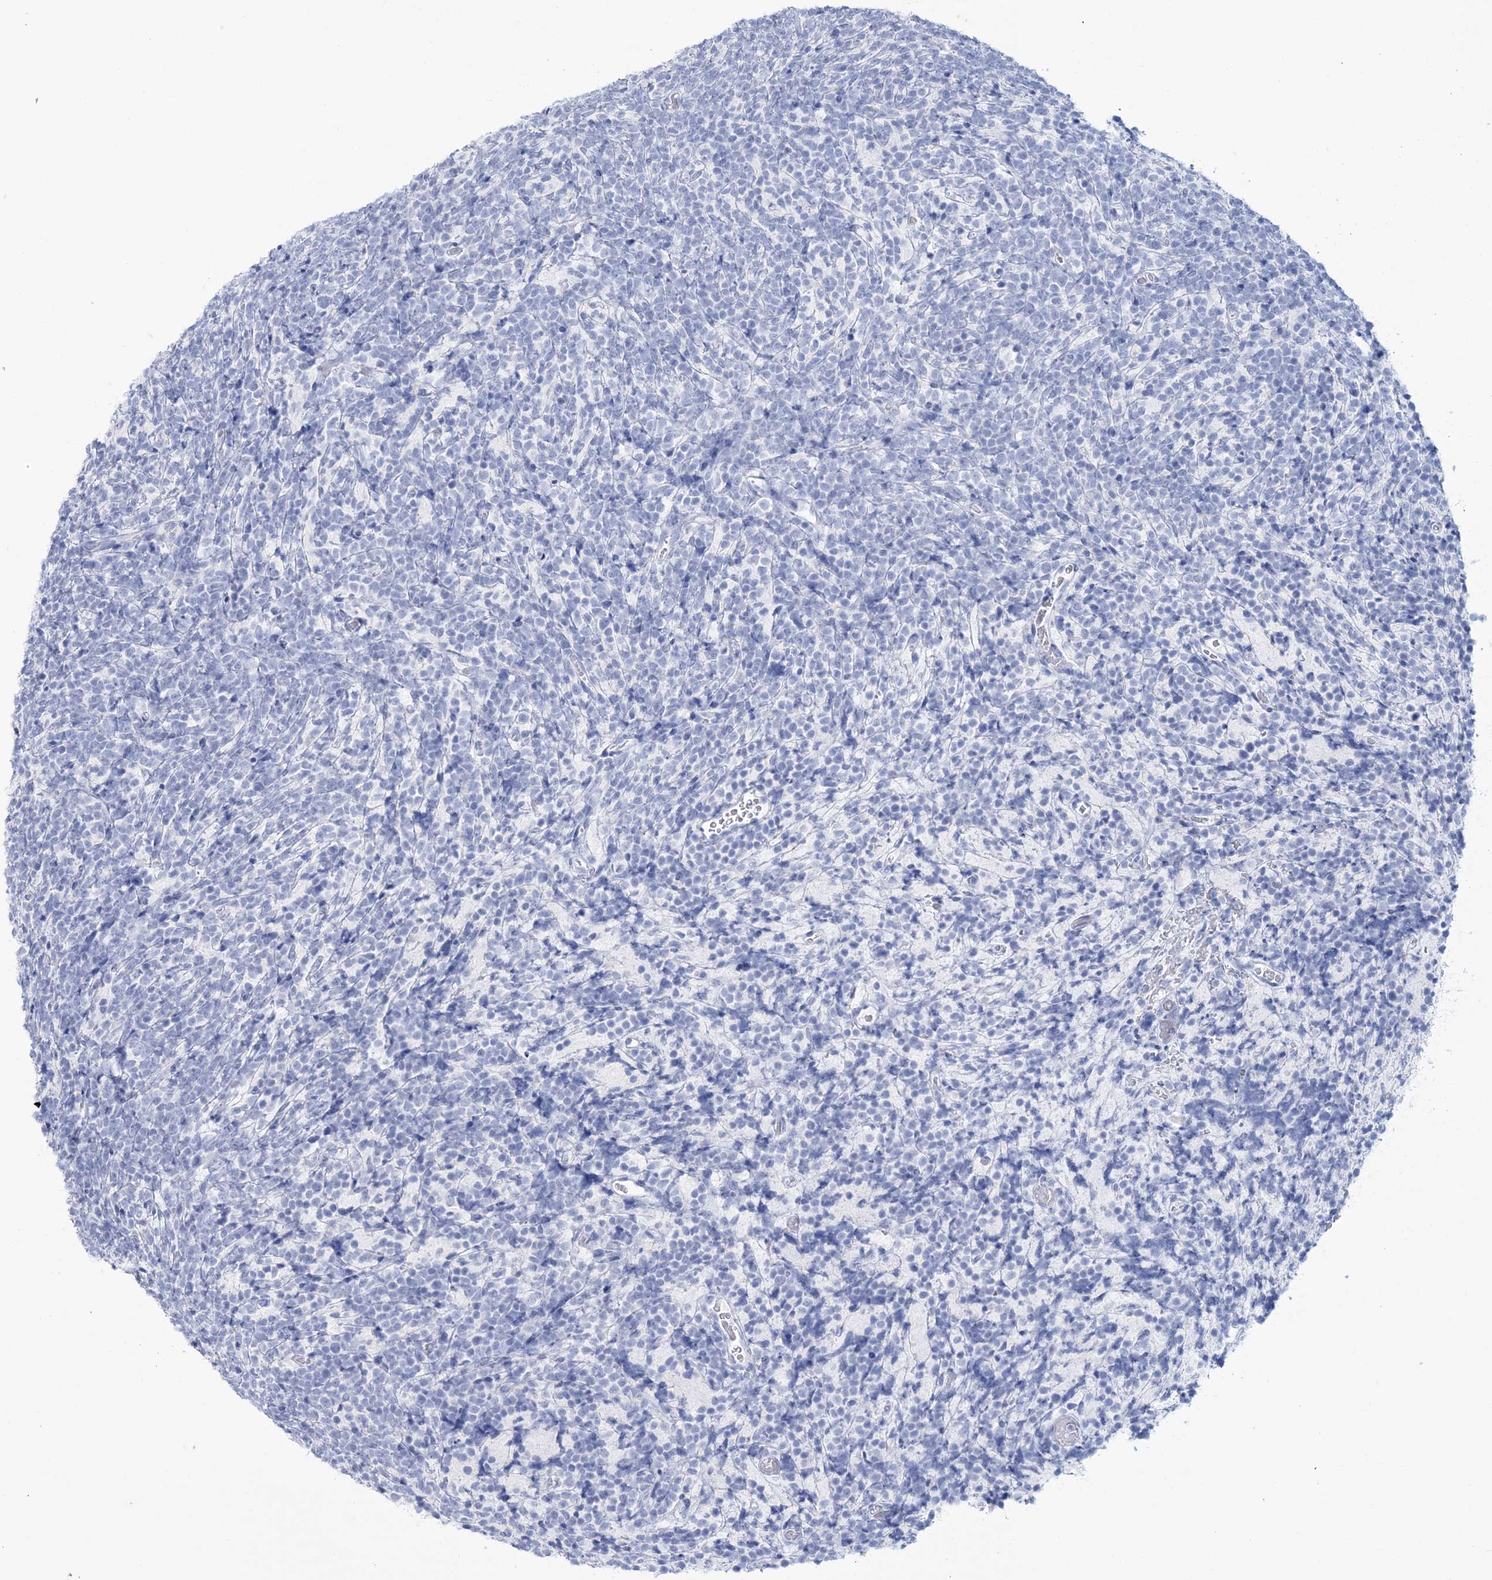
{"staining": {"intensity": "negative", "quantity": "none", "location": "none"}, "tissue": "glioma", "cell_type": "Tumor cells", "image_type": "cancer", "snomed": [{"axis": "morphology", "description": "Glioma, malignant, Low grade"}, {"axis": "topography", "description": "Brain"}], "caption": "Tumor cells are negative for brown protein staining in glioma.", "gene": "RBP2", "patient": {"sex": "female", "age": 1}}